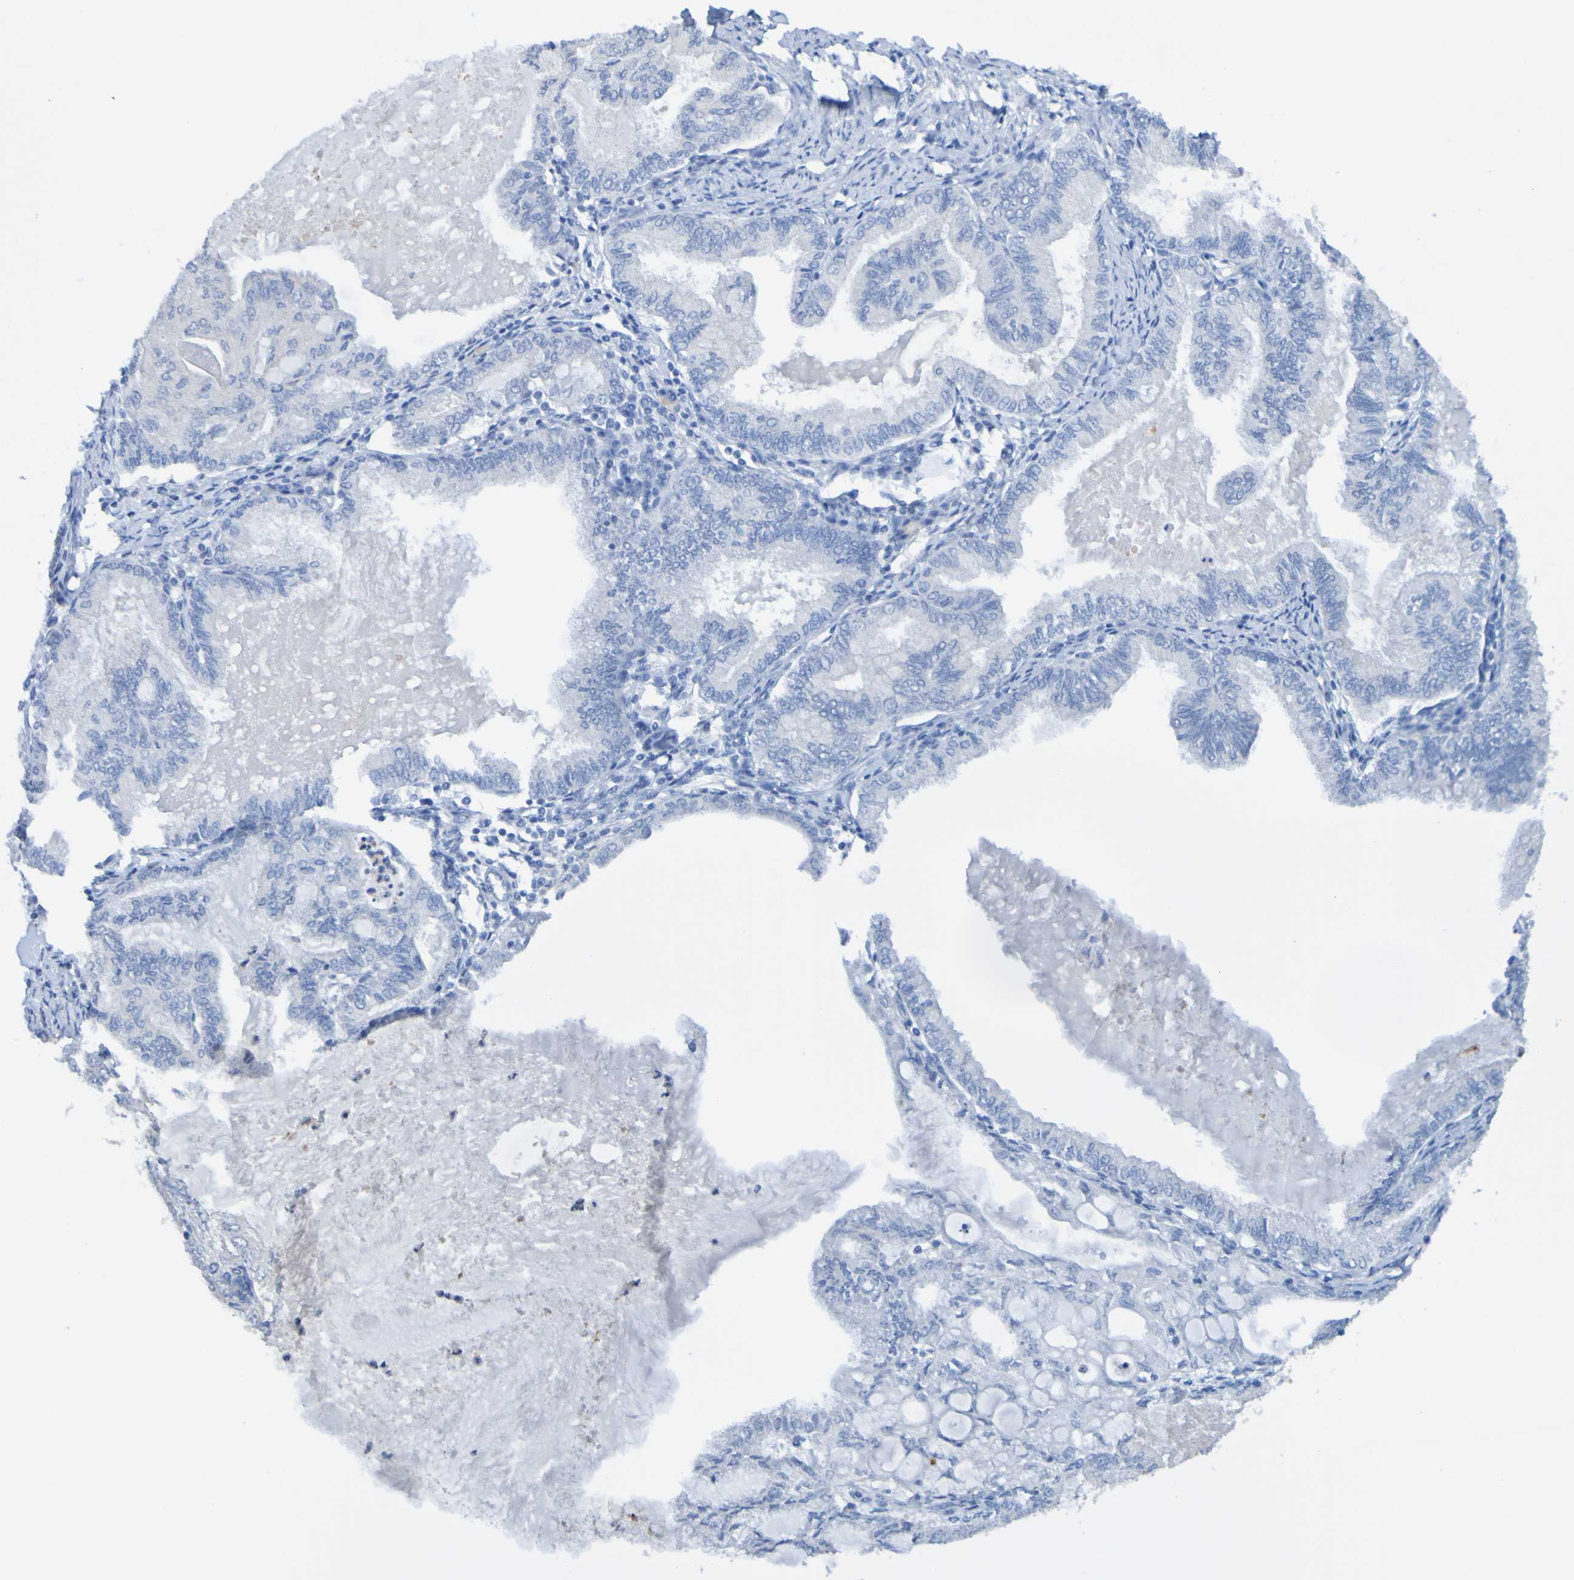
{"staining": {"intensity": "negative", "quantity": "none", "location": "none"}, "tissue": "endometrial cancer", "cell_type": "Tumor cells", "image_type": "cancer", "snomed": [{"axis": "morphology", "description": "Adenocarcinoma, NOS"}, {"axis": "topography", "description": "Endometrium"}], "caption": "High power microscopy histopathology image of an immunohistochemistry (IHC) image of endometrial adenocarcinoma, revealing no significant expression in tumor cells.", "gene": "ACMSD", "patient": {"sex": "female", "age": 86}}